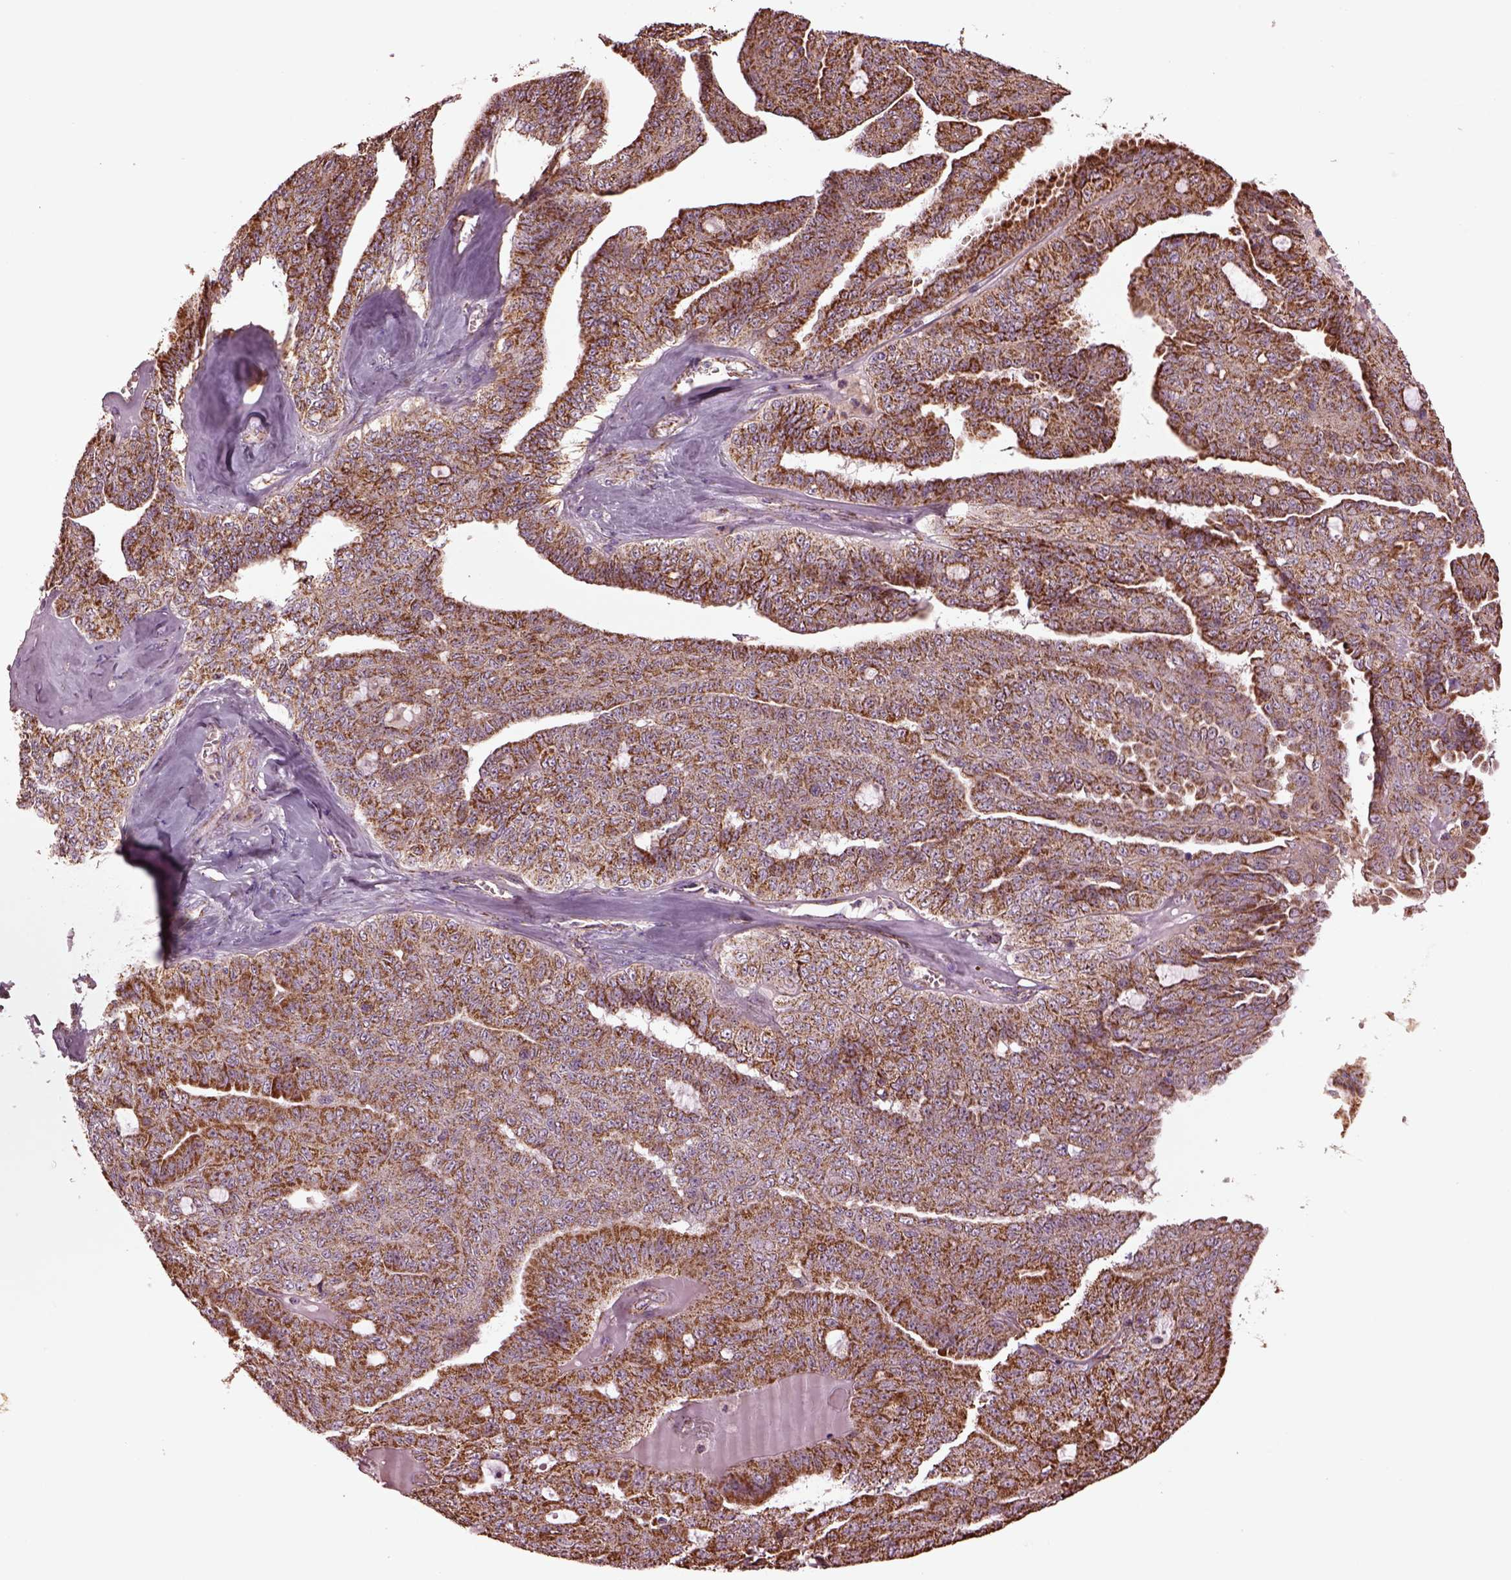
{"staining": {"intensity": "moderate", "quantity": "25%-75%", "location": "cytoplasmic/membranous"}, "tissue": "ovarian cancer", "cell_type": "Tumor cells", "image_type": "cancer", "snomed": [{"axis": "morphology", "description": "Cystadenocarcinoma, serous, NOS"}, {"axis": "topography", "description": "Ovary"}], "caption": "The histopathology image exhibits a brown stain indicating the presence of a protein in the cytoplasmic/membranous of tumor cells in ovarian cancer.", "gene": "TMEM254", "patient": {"sex": "female", "age": 71}}